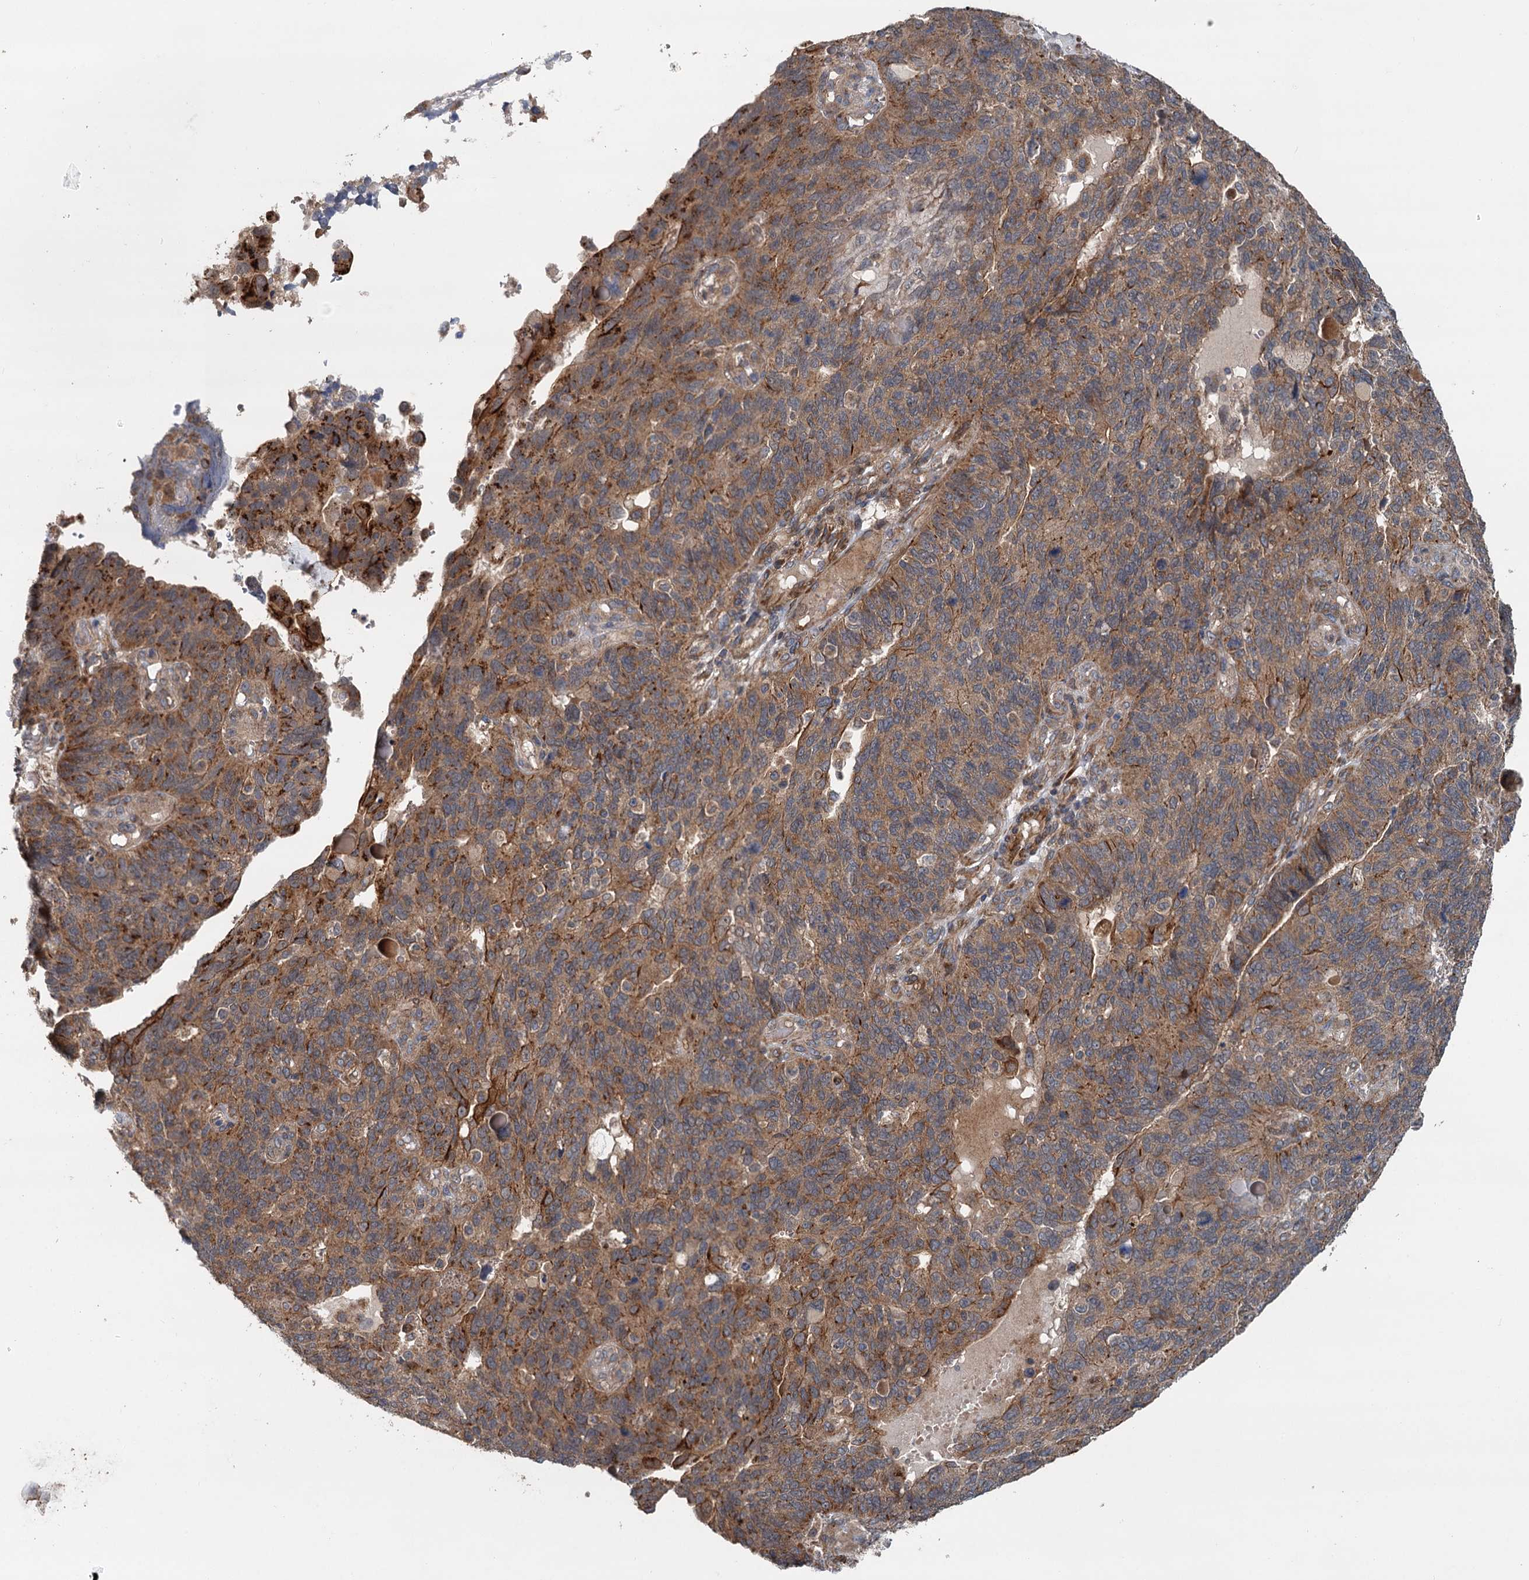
{"staining": {"intensity": "moderate", "quantity": ">75%", "location": "cytoplasmic/membranous"}, "tissue": "endometrial cancer", "cell_type": "Tumor cells", "image_type": "cancer", "snomed": [{"axis": "morphology", "description": "Adenocarcinoma, NOS"}, {"axis": "topography", "description": "Endometrium"}], "caption": "The photomicrograph reveals a brown stain indicating the presence of a protein in the cytoplasmic/membranous of tumor cells in endometrial cancer (adenocarcinoma).", "gene": "LRRK2", "patient": {"sex": "female", "age": 66}}